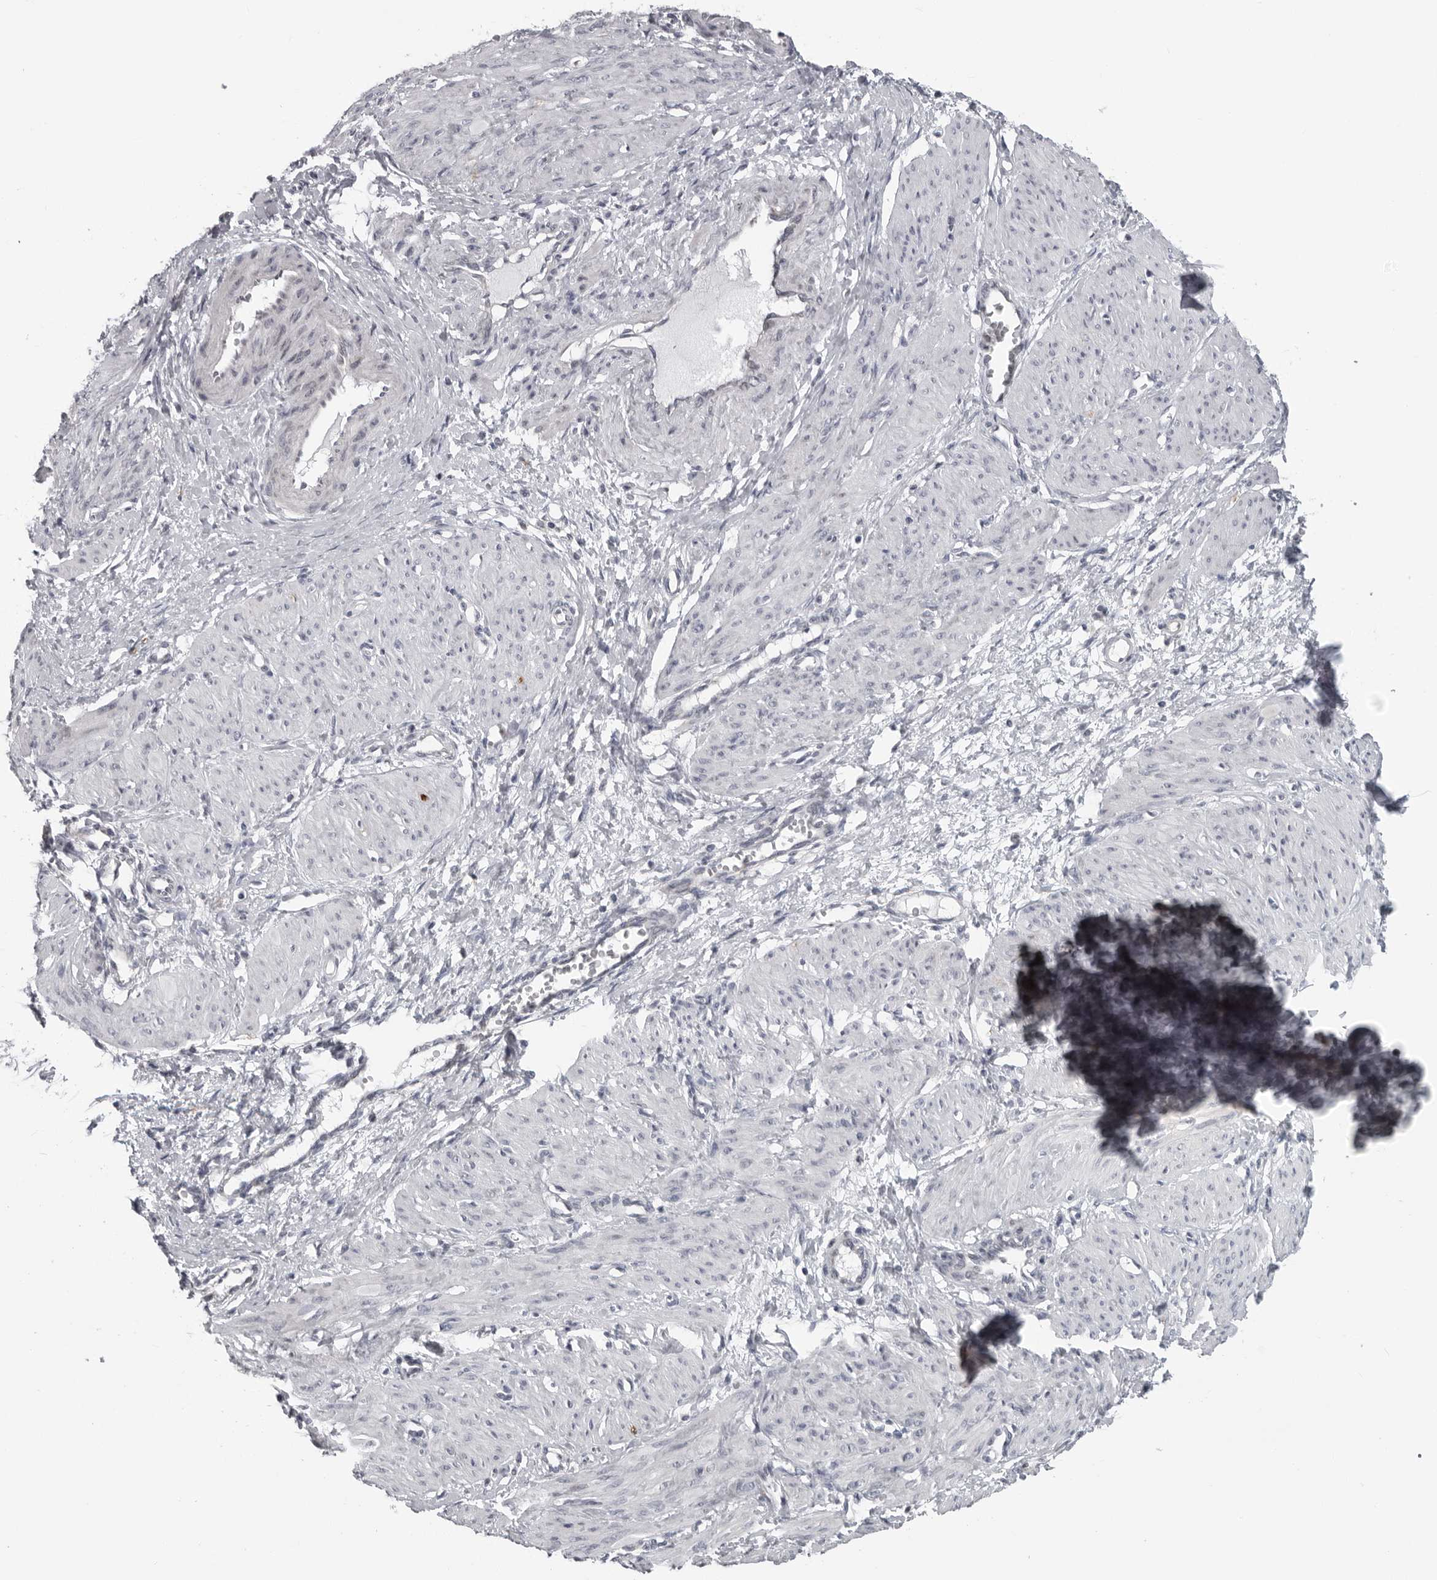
{"staining": {"intensity": "negative", "quantity": "none", "location": "none"}, "tissue": "smooth muscle", "cell_type": "Smooth muscle cells", "image_type": "normal", "snomed": [{"axis": "morphology", "description": "Normal tissue, NOS"}, {"axis": "topography", "description": "Endometrium"}], "caption": "Immunohistochemistry micrograph of unremarkable smooth muscle: human smooth muscle stained with DAB (3,3'-diaminobenzidine) displays no significant protein staining in smooth muscle cells. (DAB IHC, high magnification).", "gene": "RTCA", "patient": {"sex": "female", "age": 33}}